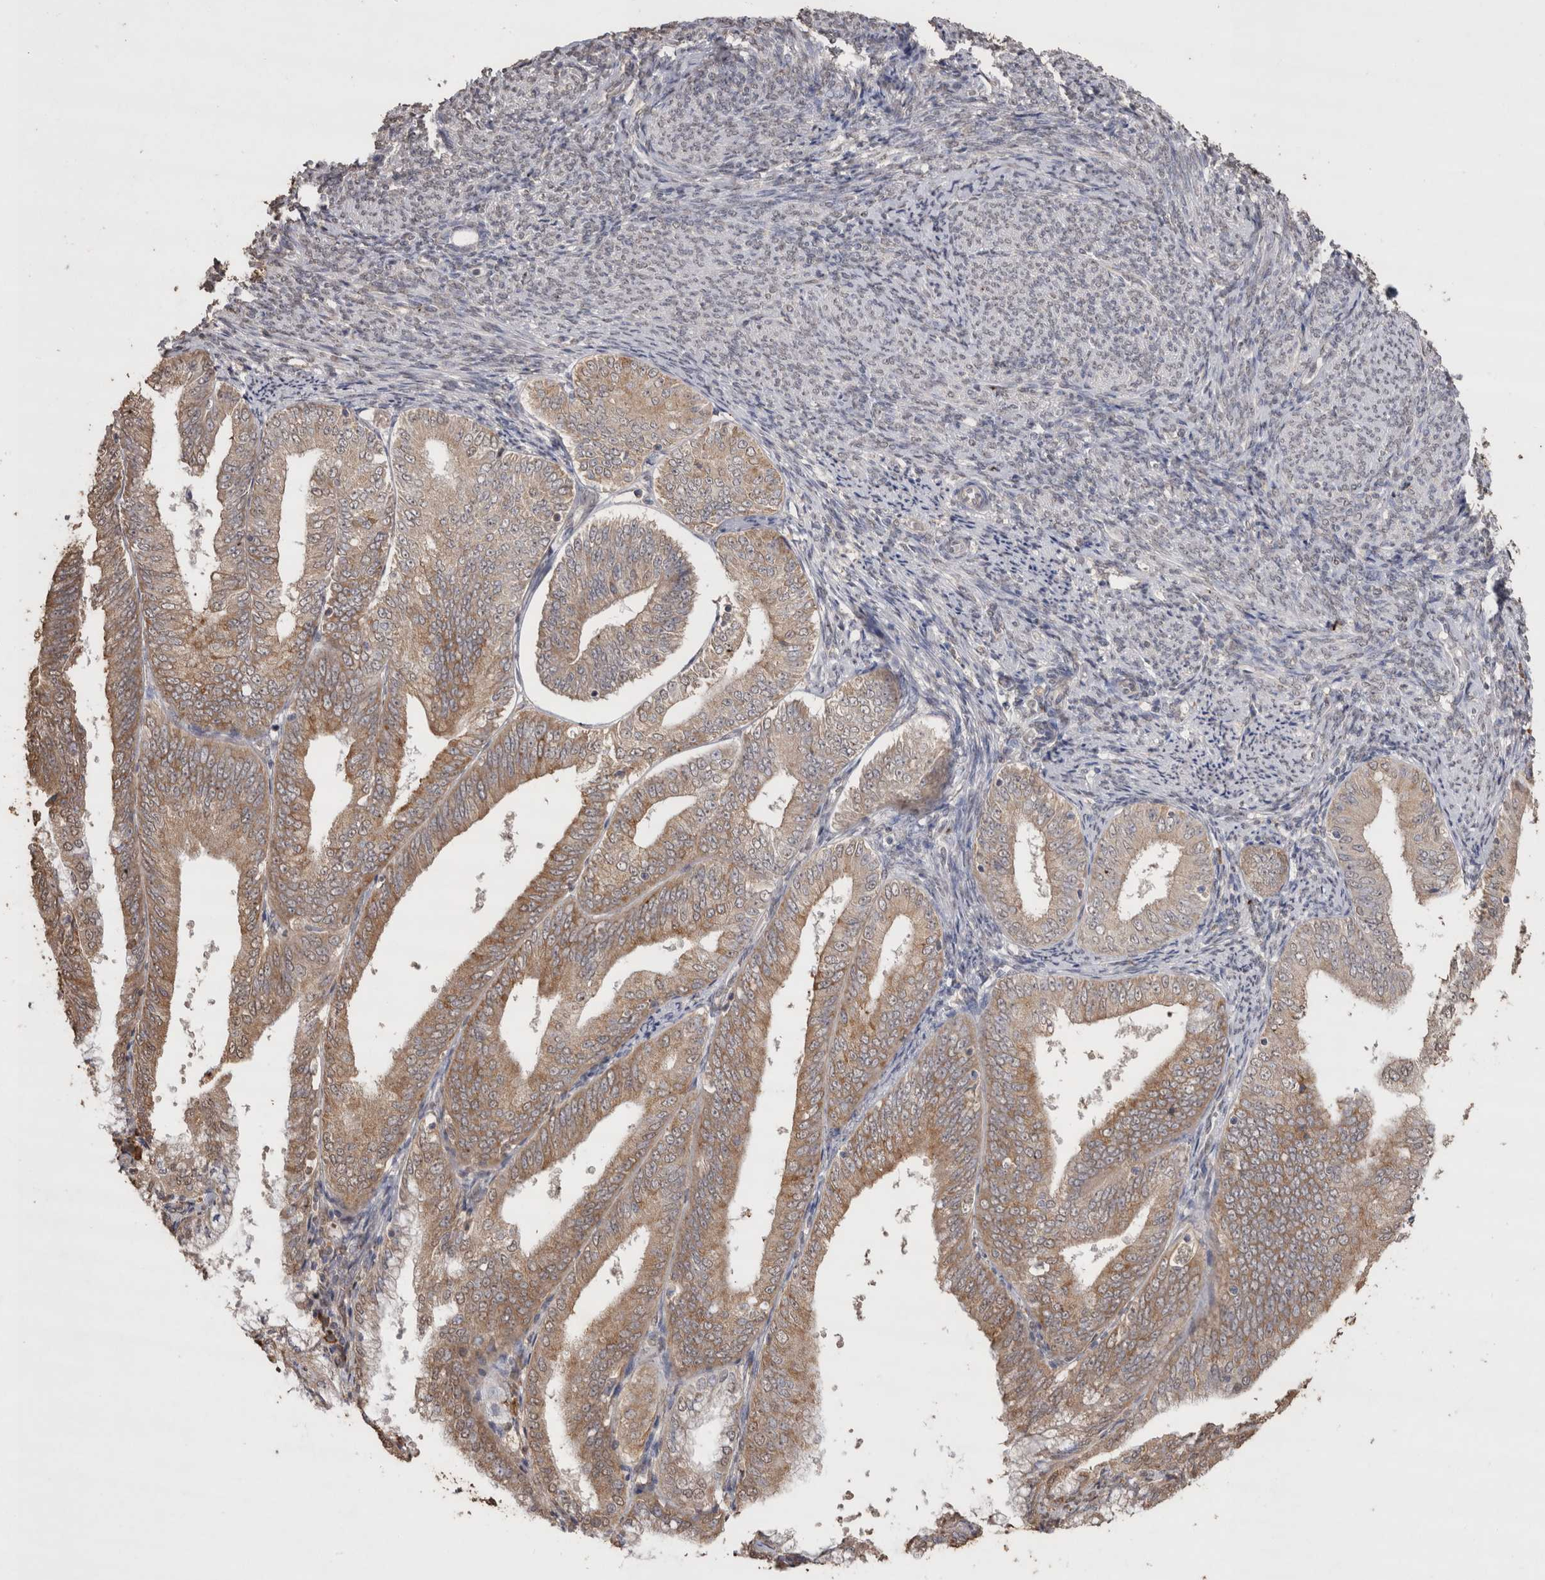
{"staining": {"intensity": "moderate", "quantity": ">75%", "location": "cytoplasmic/membranous"}, "tissue": "endometrial cancer", "cell_type": "Tumor cells", "image_type": "cancer", "snomed": [{"axis": "morphology", "description": "Adenocarcinoma, NOS"}, {"axis": "topography", "description": "Endometrium"}], "caption": "Immunohistochemical staining of adenocarcinoma (endometrial) demonstrates moderate cytoplasmic/membranous protein expression in about >75% of tumor cells.", "gene": "CRELD2", "patient": {"sex": "female", "age": 63}}